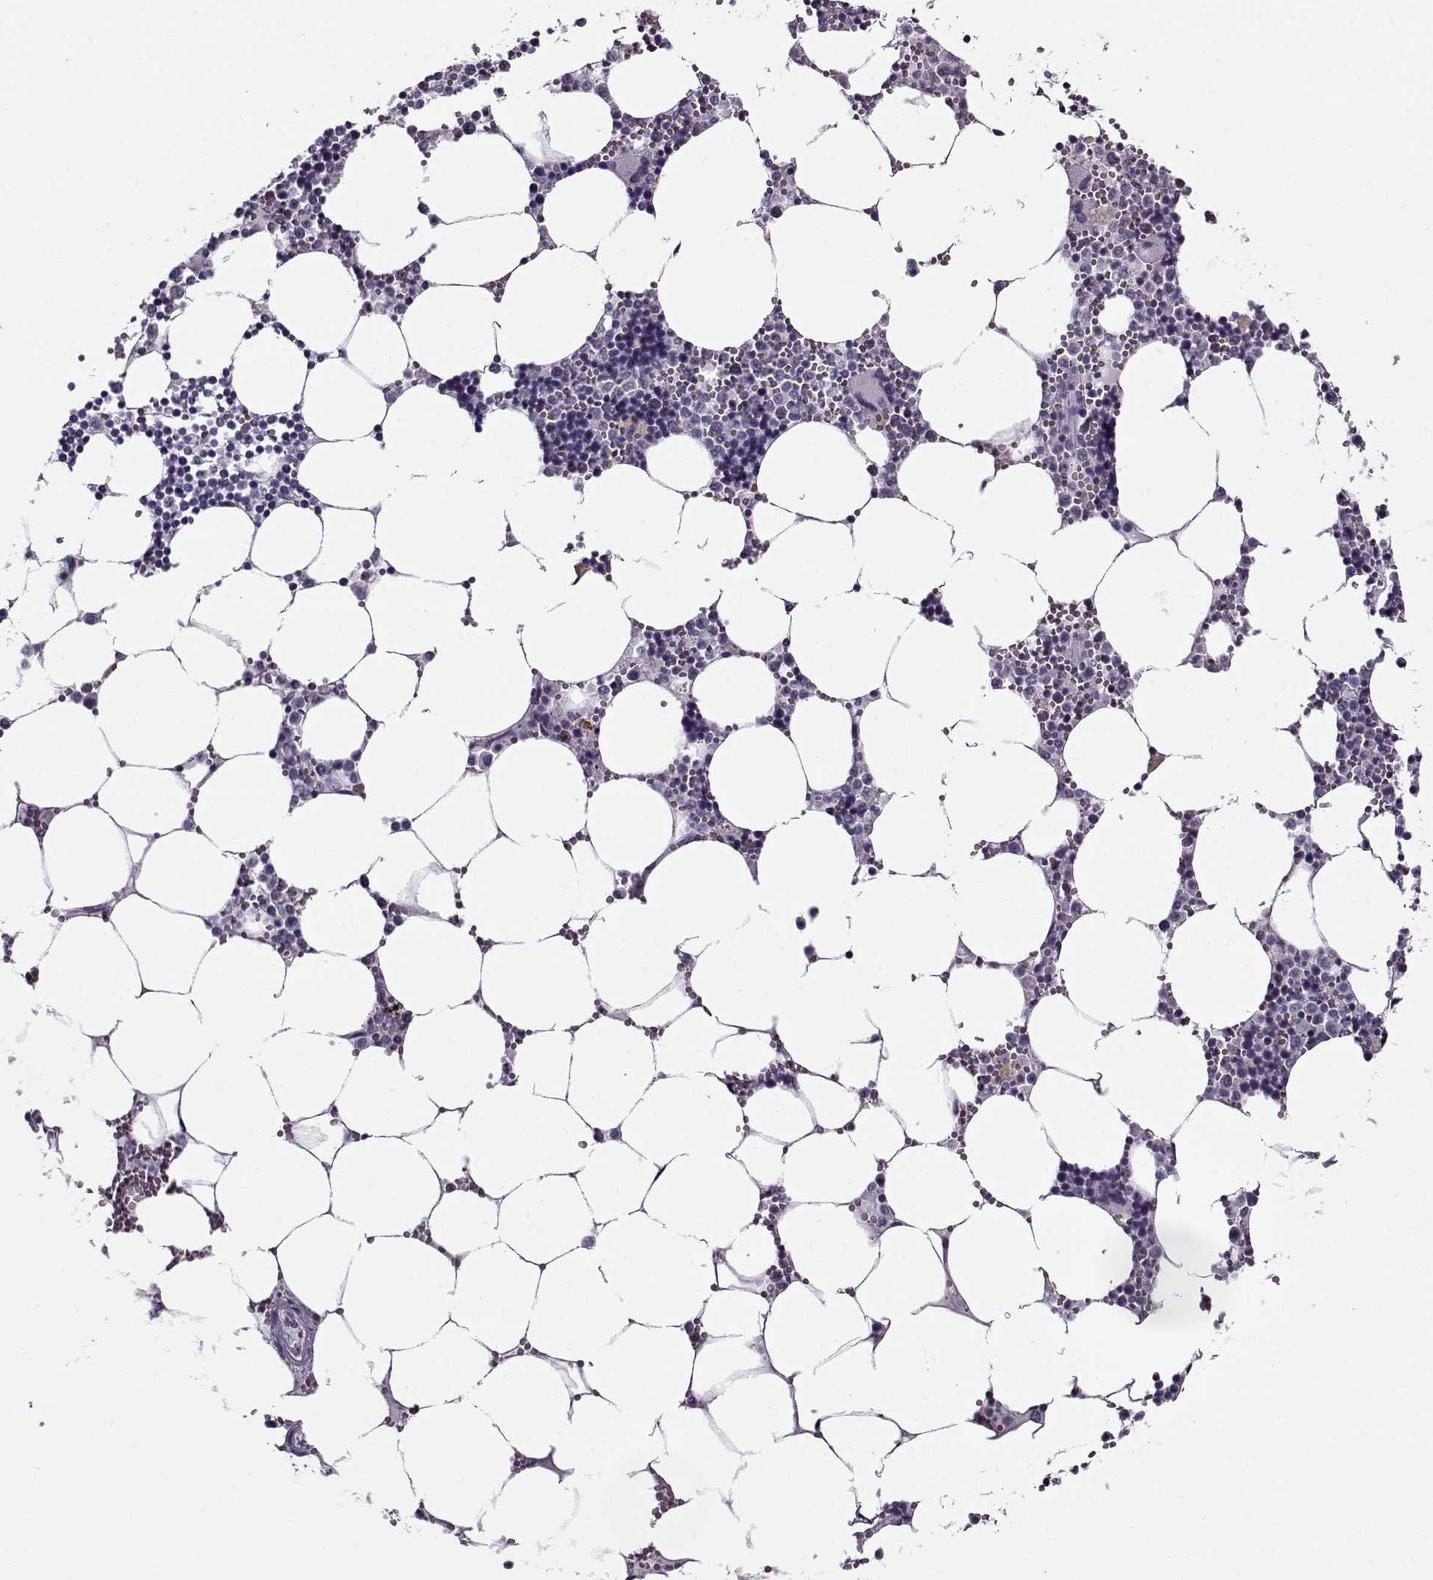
{"staining": {"intensity": "negative", "quantity": "none", "location": "none"}, "tissue": "bone marrow", "cell_type": "Hematopoietic cells", "image_type": "normal", "snomed": [{"axis": "morphology", "description": "Normal tissue, NOS"}, {"axis": "topography", "description": "Bone marrow"}], "caption": "Bone marrow stained for a protein using immunohistochemistry reveals no positivity hematopoietic cells.", "gene": "GAGE10", "patient": {"sex": "male", "age": 54}}